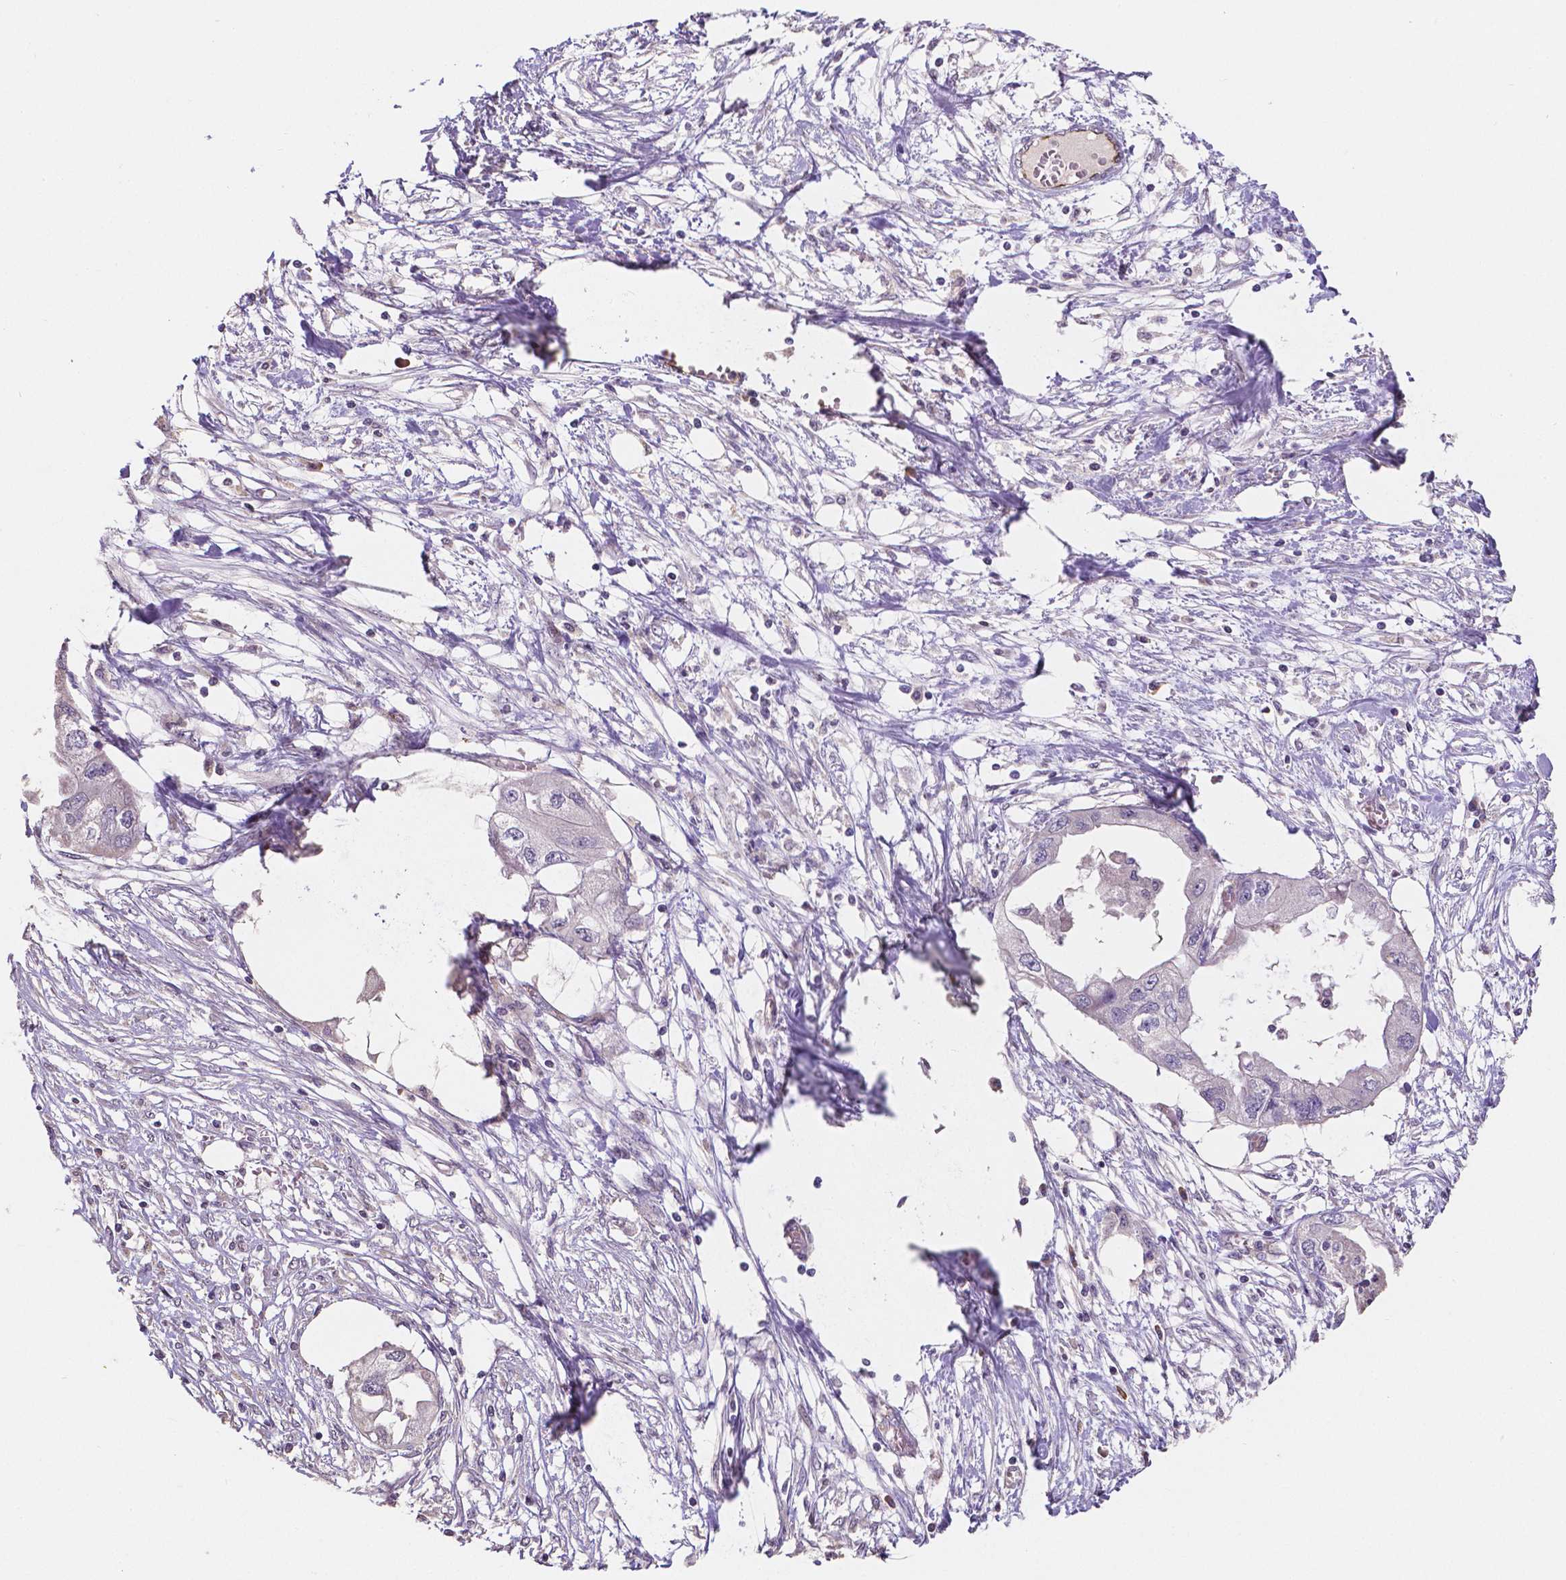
{"staining": {"intensity": "negative", "quantity": "none", "location": "none"}, "tissue": "endometrial cancer", "cell_type": "Tumor cells", "image_type": "cancer", "snomed": [{"axis": "morphology", "description": "Adenocarcinoma, NOS"}, {"axis": "morphology", "description": "Adenocarcinoma, metastatic, NOS"}, {"axis": "topography", "description": "Adipose tissue"}, {"axis": "topography", "description": "Endometrium"}], "caption": "IHC histopathology image of neoplastic tissue: metastatic adenocarcinoma (endometrial) stained with DAB (3,3'-diaminobenzidine) exhibits no significant protein expression in tumor cells. The staining is performed using DAB brown chromogen with nuclei counter-stained in using hematoxylin.", "gene": "ELAVL2", "patient": {"sex": "female", "age": 67}}